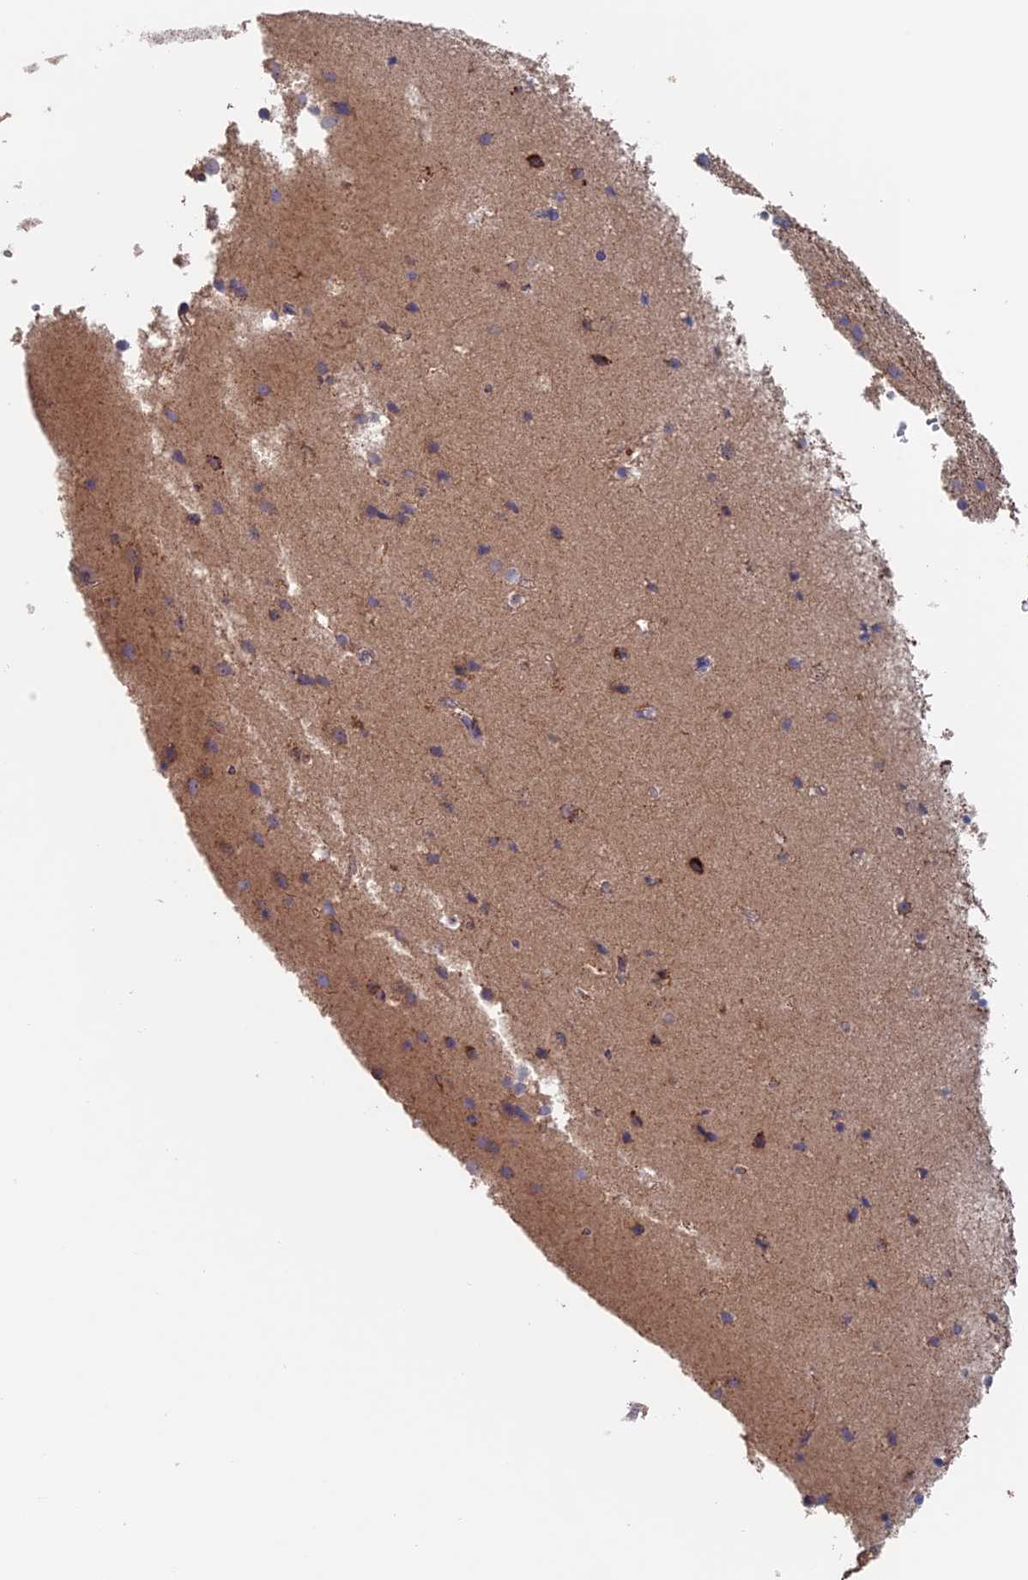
{"staining": {"intensity": "negative", "quantity": "none", "location": "none"}, "tissue": "cerebral cortex", "cell_type": "Endothelial cells", "image_type": "normal", "snomed": [{"axis": "morphology", "description": "Normal tissue, NOS"}, {"axis": "topography", "description": "Cerebral cortex"}], "caption": "High magnification brightfield microscopy of unremarkable cerebral cortex stained with DAB (3,3'-diaminobenzidine) (brown) and counterstained with hematoxylin (blue): endothelial cells show no significant staining. Brightfield microscopy of IHC stained with DAB (3,3'-diaminobenzidine) (brown) and hematoxylin (blue), captured at high magnification.", "gene": "DTYMK", "patient": {"sex": "male", "age": 54}}